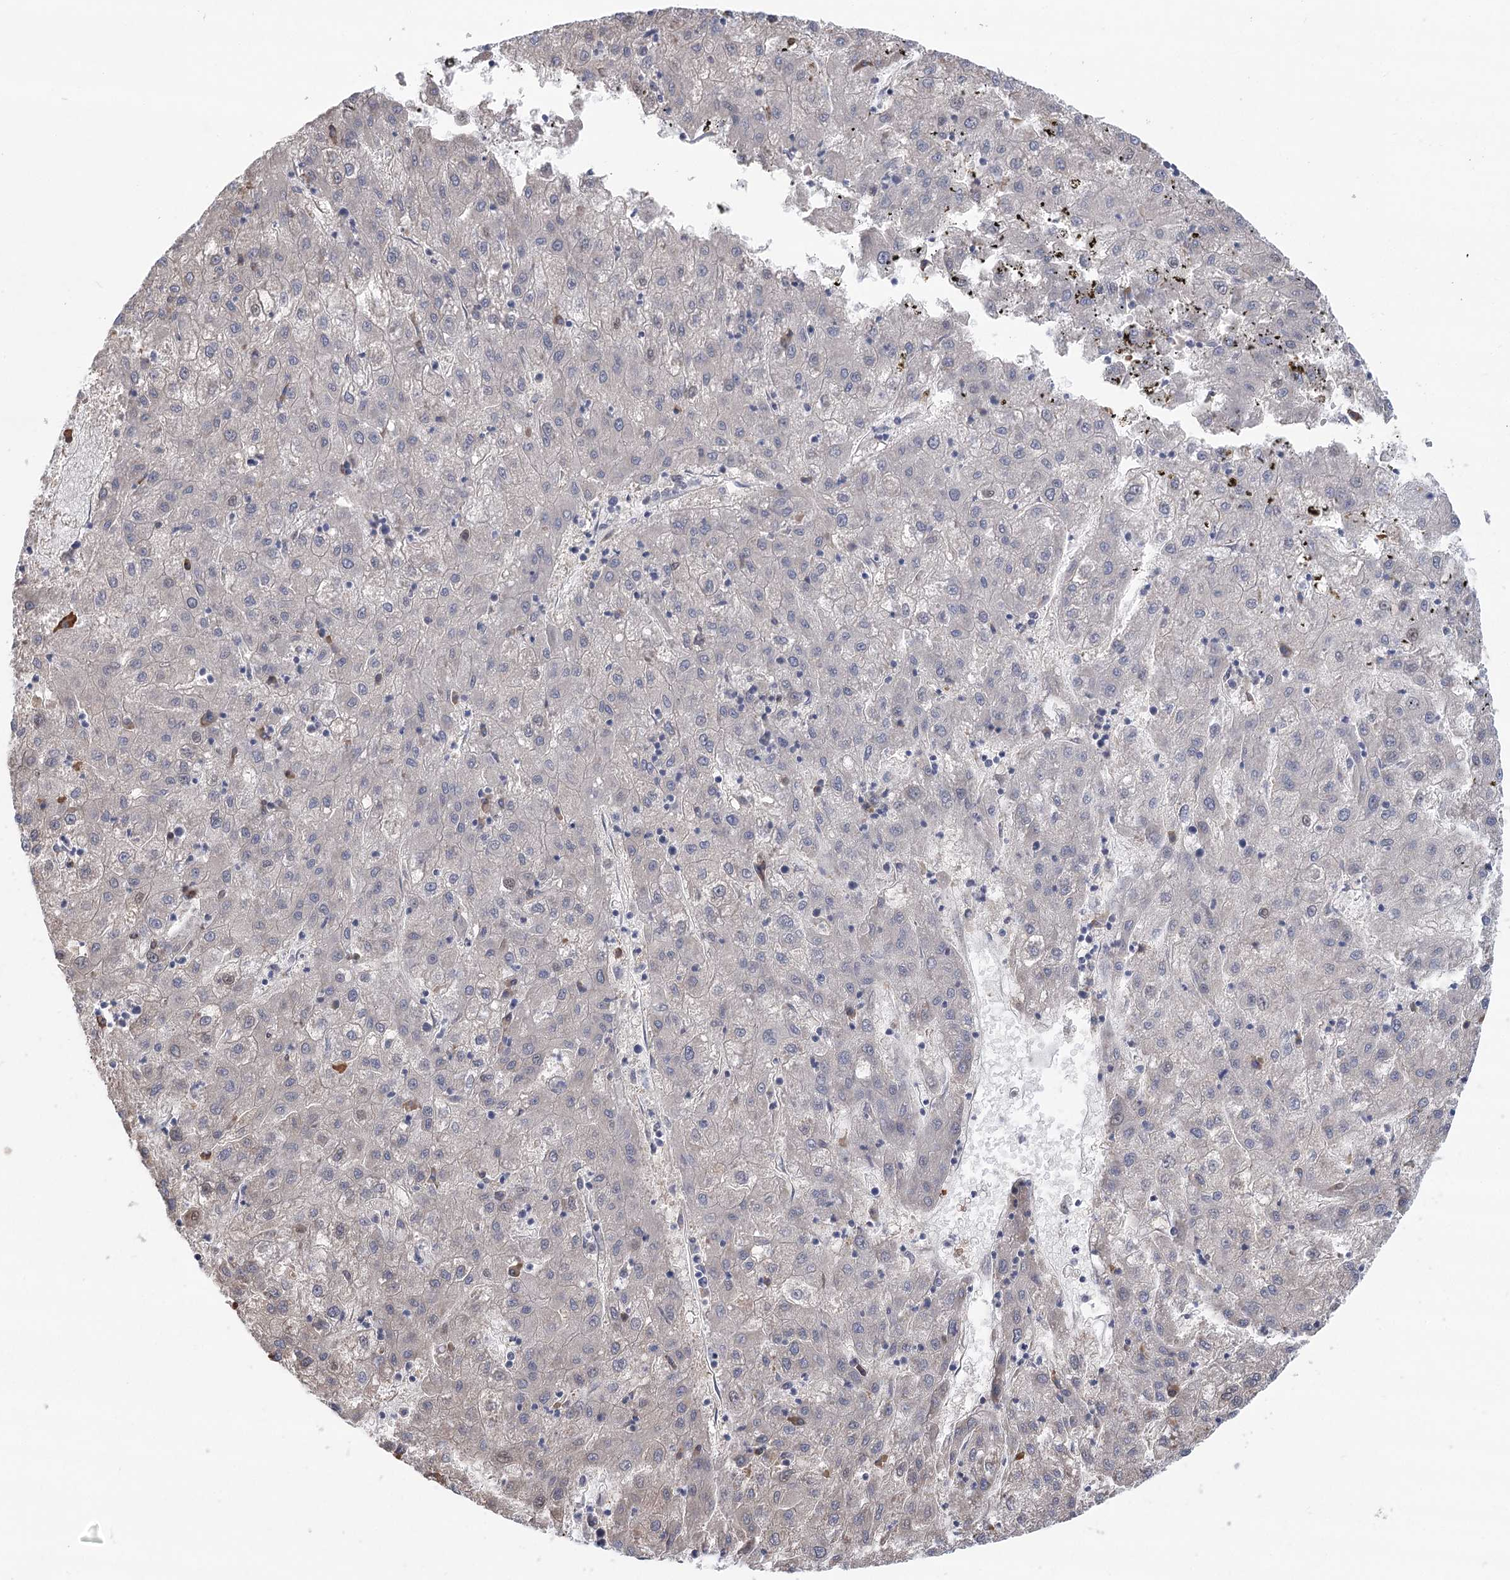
{"staining": {"intensity": "negative", "quantity": "none", "location": "none"}, "tissue": "liver cancer", "cell_type": "Tumor cells", "image_type": "cancer", "snomed": [{"axis": "morphology", "description": "Carcinoma, Hepatocellular, NOS"}, {"axis": "topography", "description": "Liver"}], "caption": "The IHC histopathology image has no significant expression in tumor cells of liver hepatocellular carcinoma tissue.", "gene": "METTL24", "patient": {"sex": "male", "age": 72}}